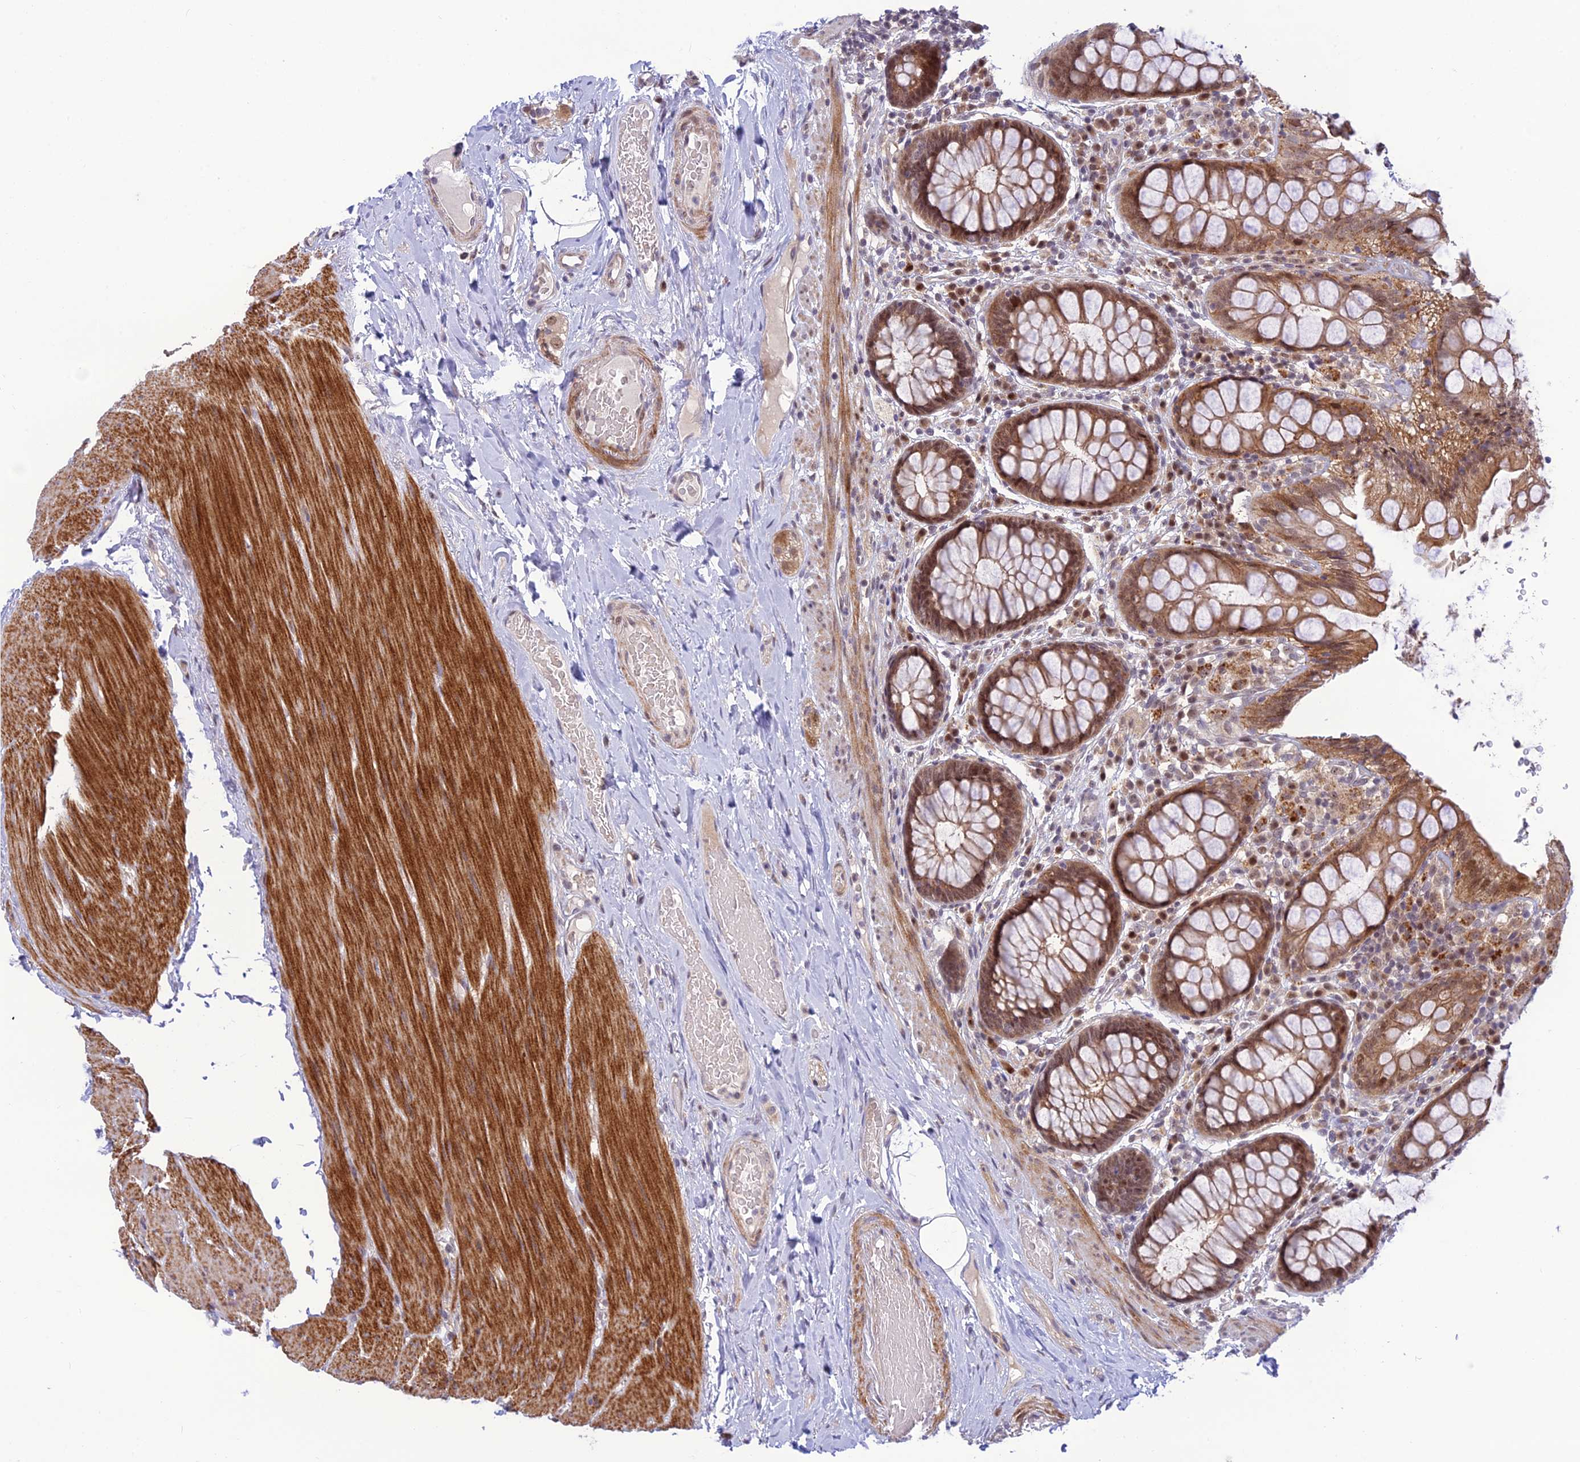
{"staining": {"intensity": "moderate", "quantity": ">75%", "location": "cytoplasmic/membranous,nuclear"}, "tissue": "rectum", "cell_type": "Glandular cells", "image_type": "normal", "snomed": [{"axis": "morphology", "description": "Normal tissue, NOS"}, {"axis": "topography", "description": "Rectum"}], "caption": "Rectum was stained to show a protein in brown. There is medium levels of moderate cytoplasmic/membranous,nuclear staining in approximately >75% of glandular cells.", "gene": "ASPDH", "patient": {"sex": "male", "age": 83}}